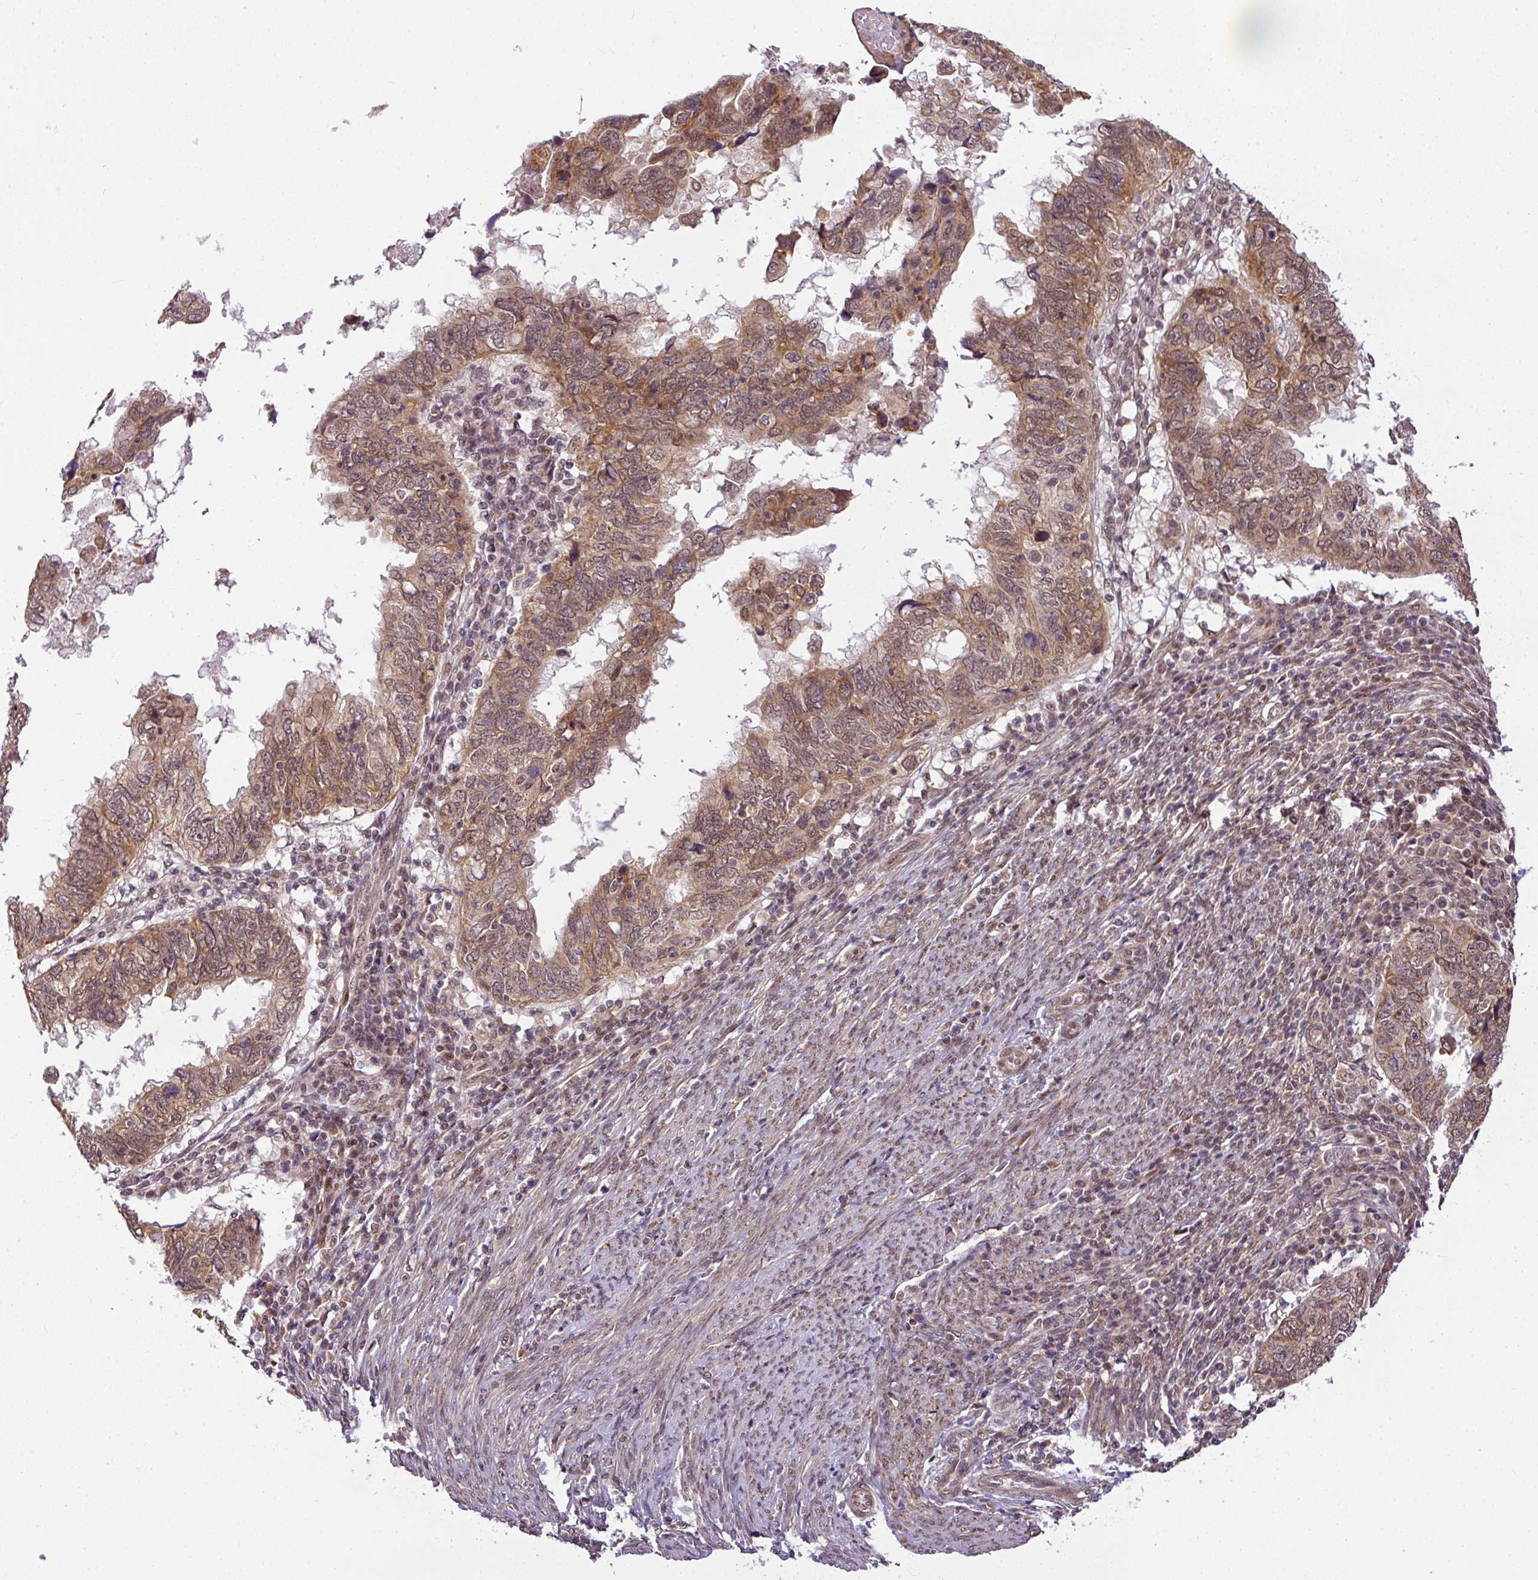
{"staining": {"intensity": "moderate", "quantity": ">75%", "location": "cytoplasmic/membranous,nuclear"}, "tissue": "endometrial cancer", "cell_type": "Tumor cells", "image_type": "cancer", "snomed": [{"axis": "morphology", "description": "Adenocarcinoma, NOS"}, {"axis": "topography", "description": "Uterus"}], "caption": "A photomicrograph showing moderate cytoplasmic/membranous and nuclear expression in approximately >75% of tumor cells in endometrial cancer (adenocarcinoma), as visualized by brown immunohistochemical staining.", "gene": "C1orf226", "patient": {"sex": "female", "age": 77}}